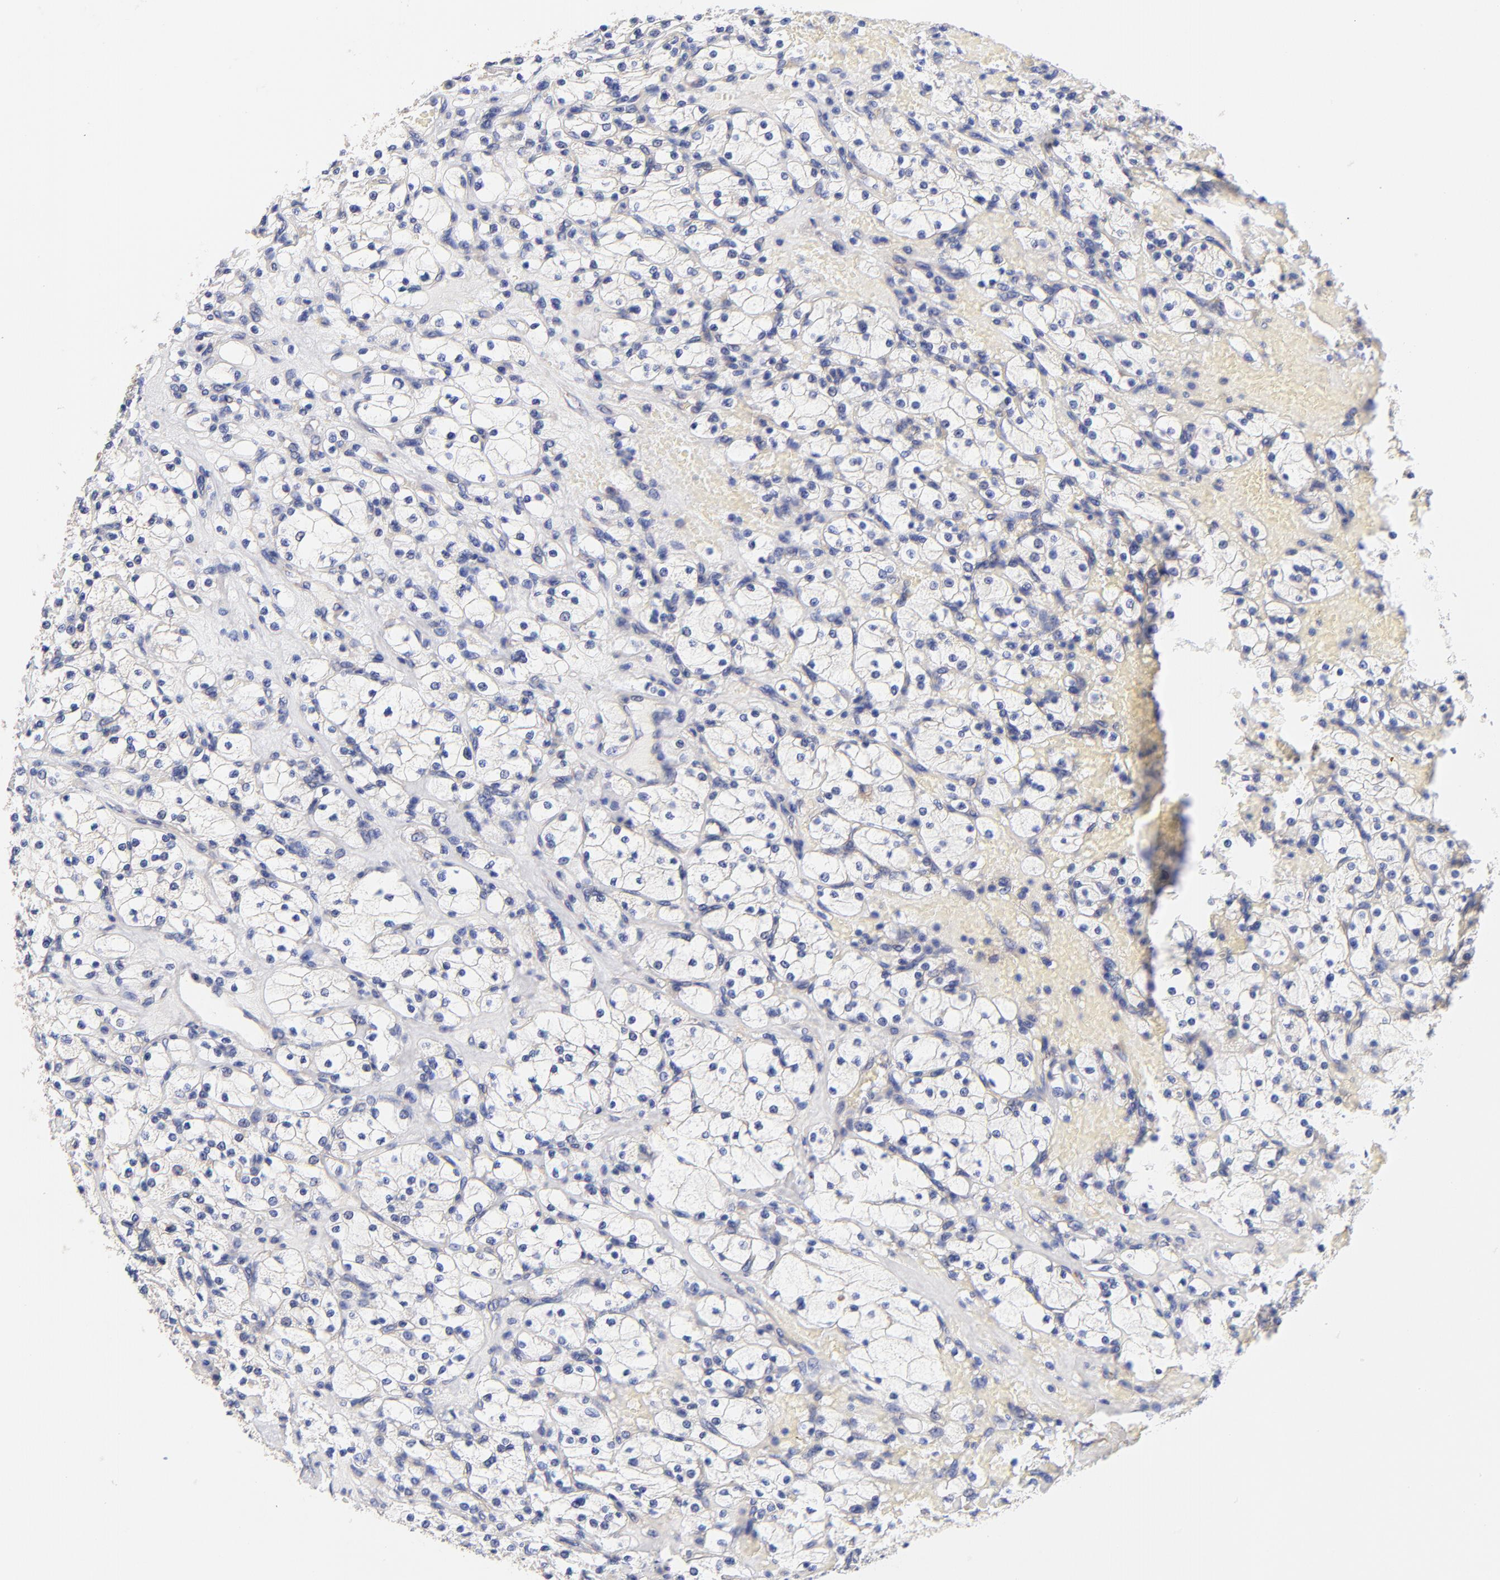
{"staining": {"intensity": "negative", "quantity": "none", "location": "none"}, "tissue": "renal cancer", "cell_type": "Tumor cells", "image_type": "cancer", "snomed": [{"axis": "morphology", "description": "Adenocarcinoma, NOS"}, {"axis": "topography", "description": "Kidney"}], "caption": "Tumor cells are negative for brown protein staining in adenocarcinoma (renal).", "gene": "TNFRSF13C", "patient": {"sex": "female", "age": 83}}